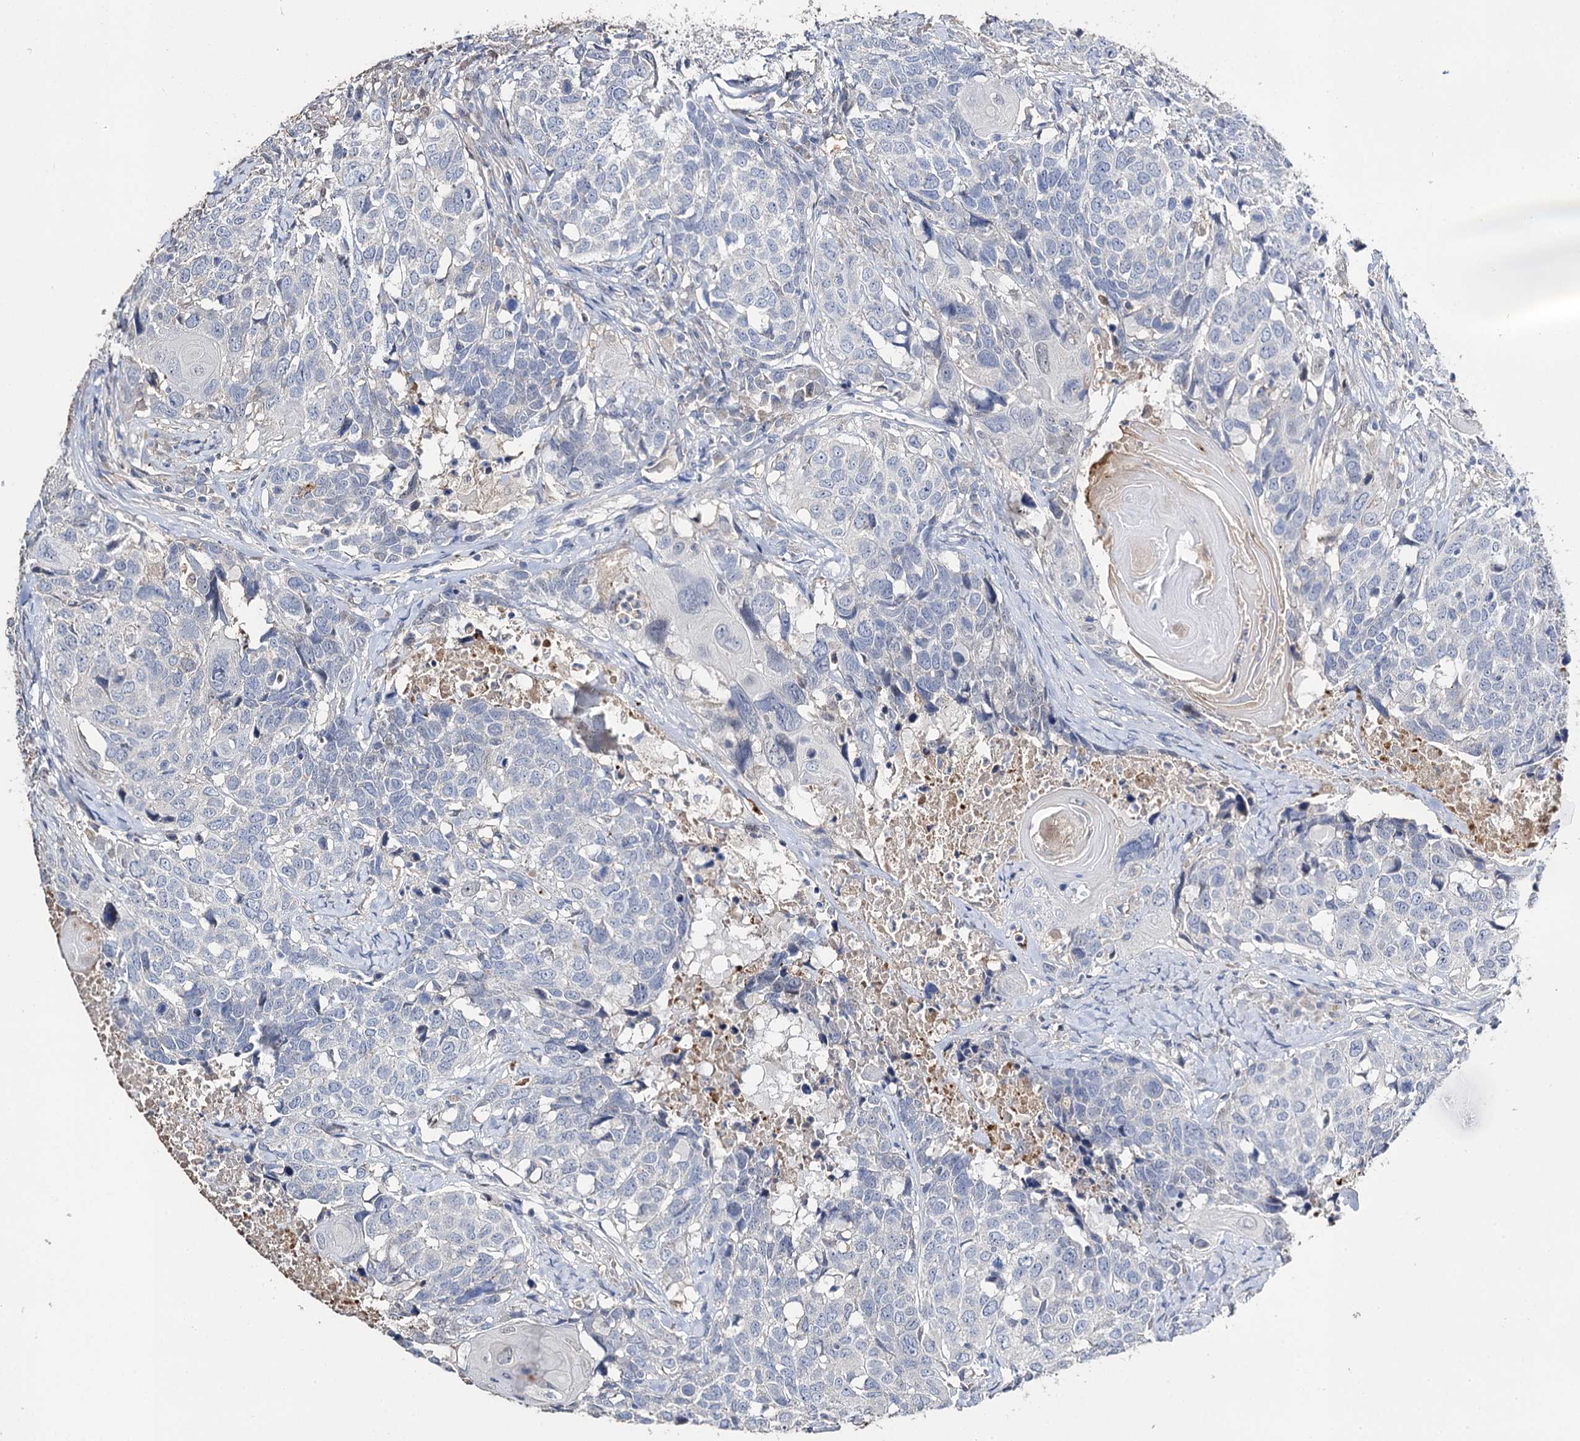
{"staining": {"intensity": "negative", "quantity": "none", "location": "none"}, "tissue": "head and neck cancer", "cell_type": "Tumor cells", "image_type": "cancer", "snomed": [{"axis": "morphology", "description": "Squamous cell carcinoma, NOS"}, {"axis": "topography", "description": "Head-Neck"}], "caption": "Head and neck squamous cell carcinoma was stained to show a protein in brown. There is no significant staining in tumor cells.", "gene": "DNAH6", "patient": {"sex": "male", "age": 66}}